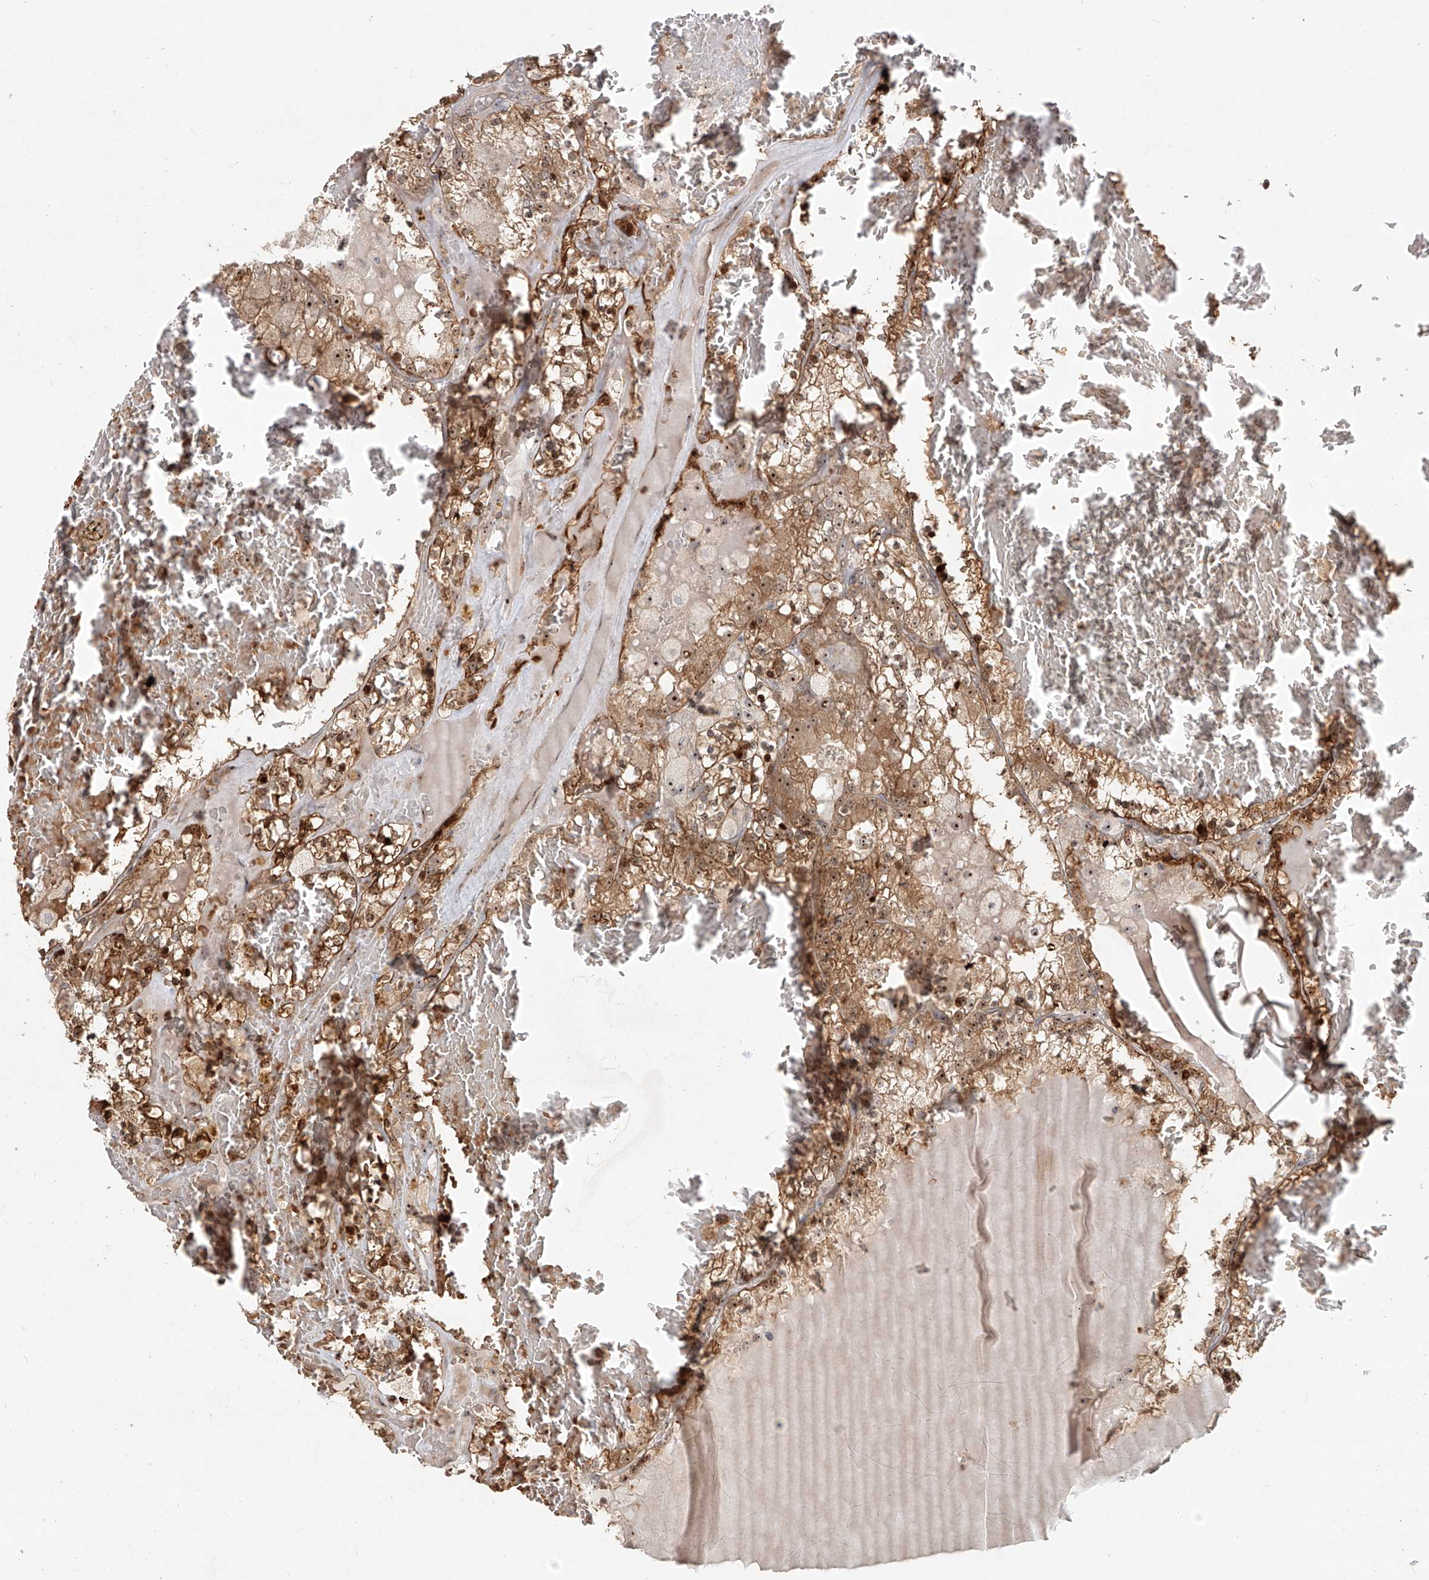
{"staining": {"intensity": "moderate", "quantity": ">75%", "location": "cytoplasmic/membranous,nuclear"}, "tissue": "renal cancer", "cell_type": "Tumor cells", "image_type": "cancer", "snomed": [{"axis": "morphology", "description": "Adenocarcinoma, NOS"}, {"axis": "topography", "description": "Kidney"}], "caption": "Protein staining of adenocarcinoma (renal) tissue shows moderate cytoplasmic/membranous and nuclear positivity in about >75% of tumor cells. The protein is stained brown, and the nuclei are stained in blue (DAB (3,3'-diaminobenzidine) IHC with brightfield microscopy, high magnification).", "gene": "BYSL", "patient": {"sex": "female", "age": 56}}